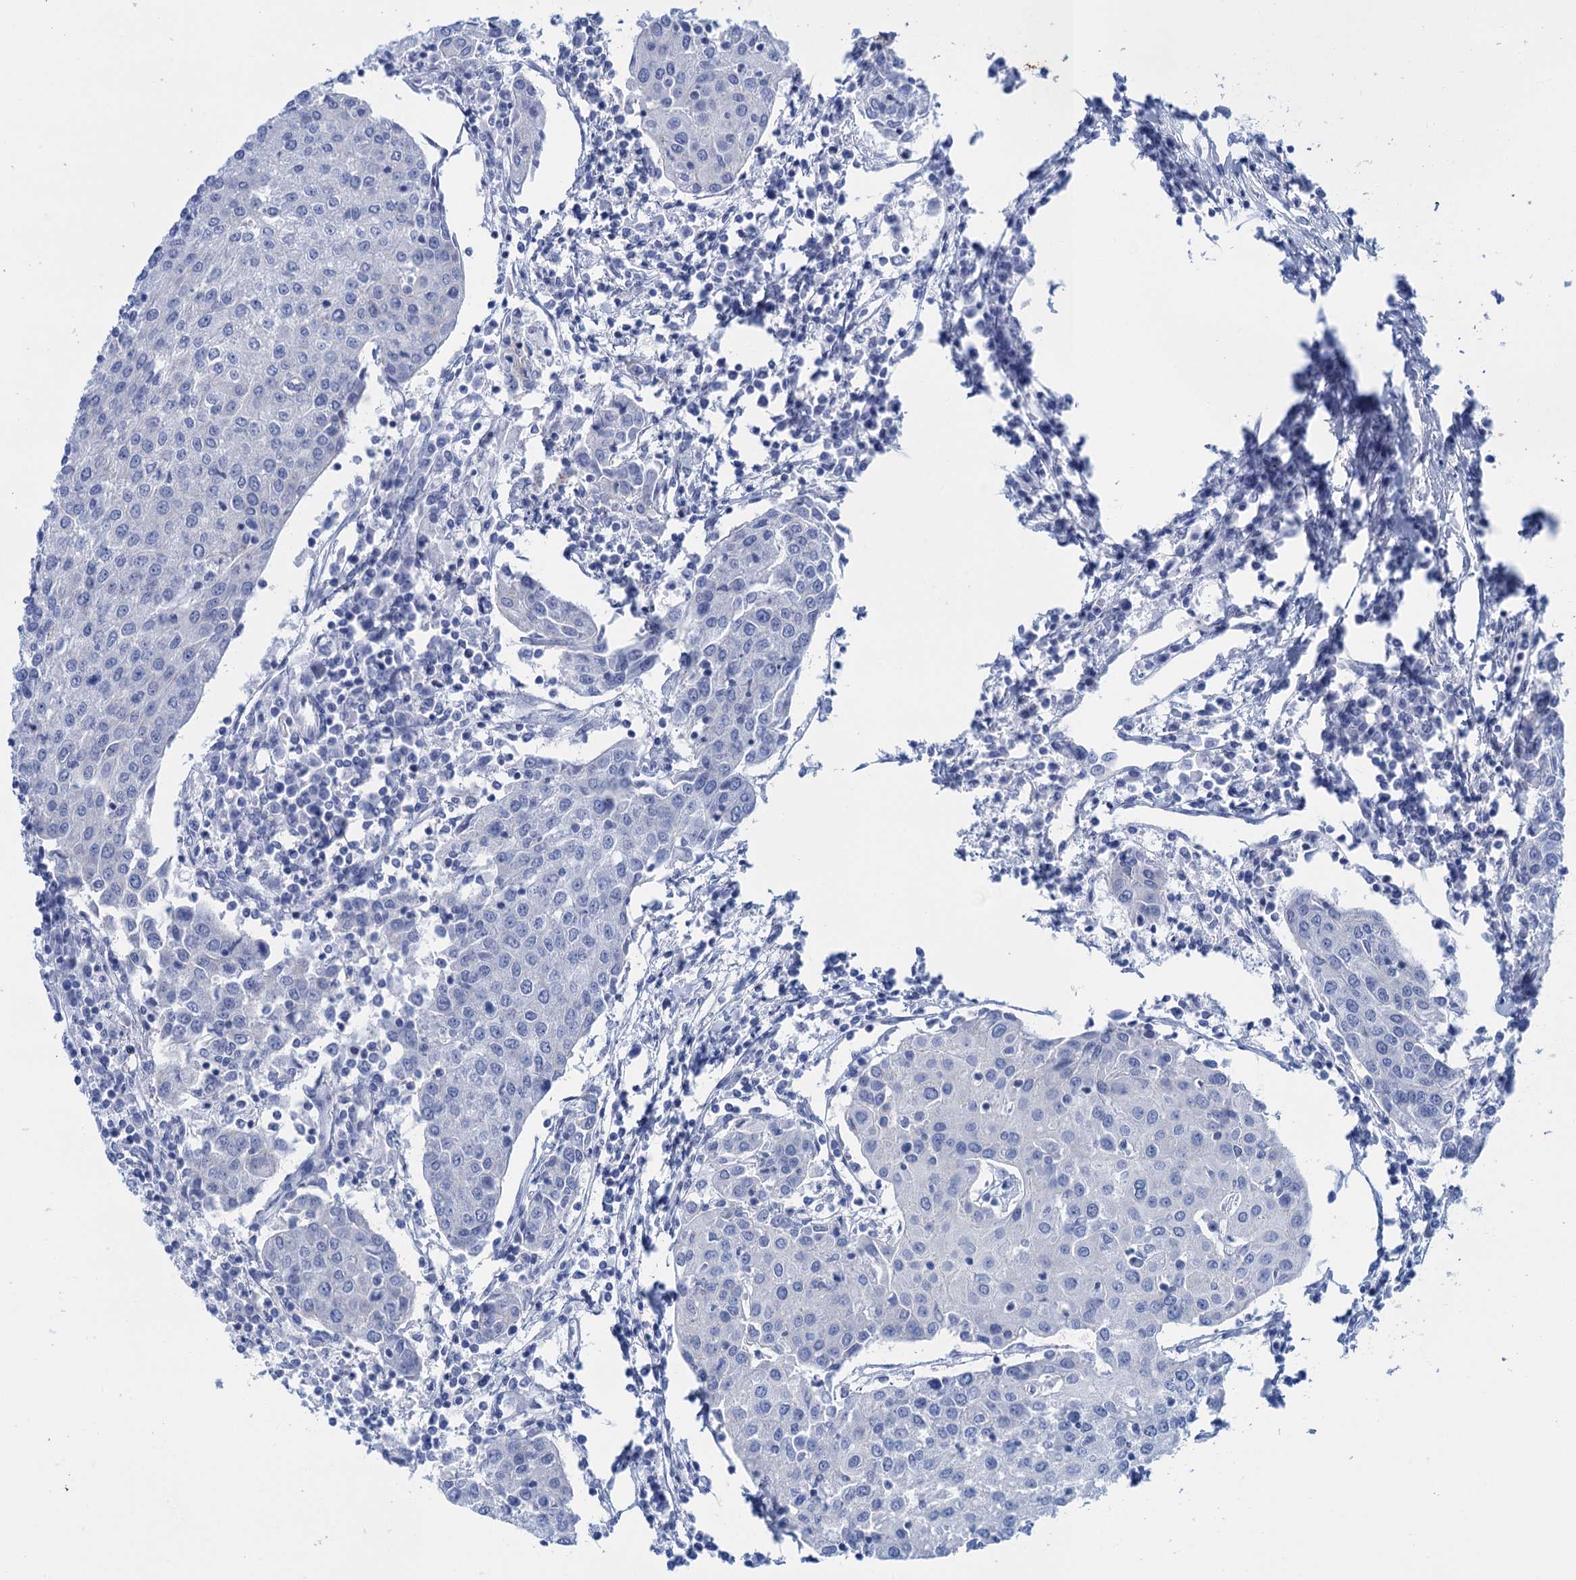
{"staining": {"intensity": "negative", "quantity": "none", "location": "none"}, "tissue": "urothelial cancer", "cell_type": "Tumor cells", "image_type": "cancer", "snomed": [{"axis": "morphology", "description": "Urothelial carcinoma, High grade"}, {"axis": "topography", "description": "Urinary bladder"}], "caption": "An image of high-grade urothelial carcinoma stained for a protein shows no brown staining in tumor cells. (Immunohistochemistry, brightfield microscopy, high magnification).", "gene": "CALML5", "patient": {"sex": "female", "age": 85}}